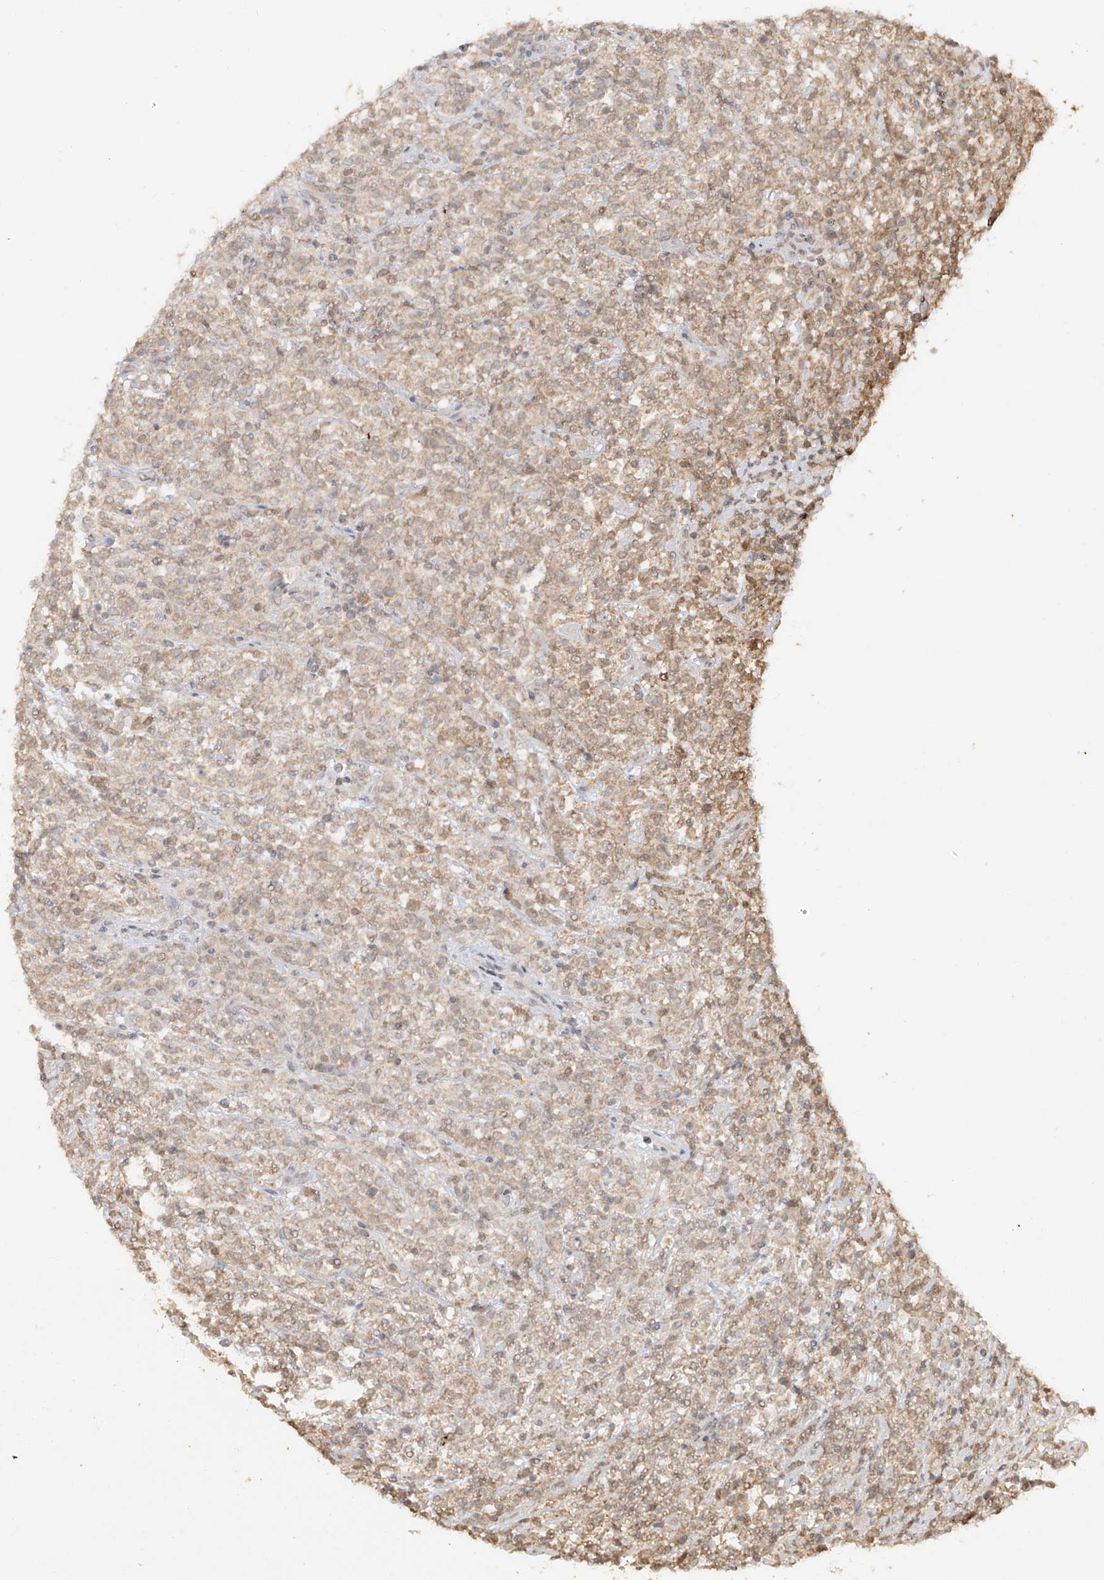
{"staining": {"intensity": "weak", "quantity": ">75%", "location": "cytoplasmic/membranous"}, "tissue": "lymphoma", "cell_type": "Tumor cells", "image_type": "cancer", "snomed": [{"axis": "morphology", "description": "Malignant lymphoma, non-Hodgkin's type, High grade"}, {"axis": "topography", "description": "Soft tissue"}], "caption": "There is low levels of weak cytoplasmic/membranous expression in tumor cells of high-grade malignant lymphoma, non-Hodgkin's type, as demonstrated by immunohistochemical staining (brown color).", "gene": "TIGAR", "patient": {"sex": "male", "age": 18}}